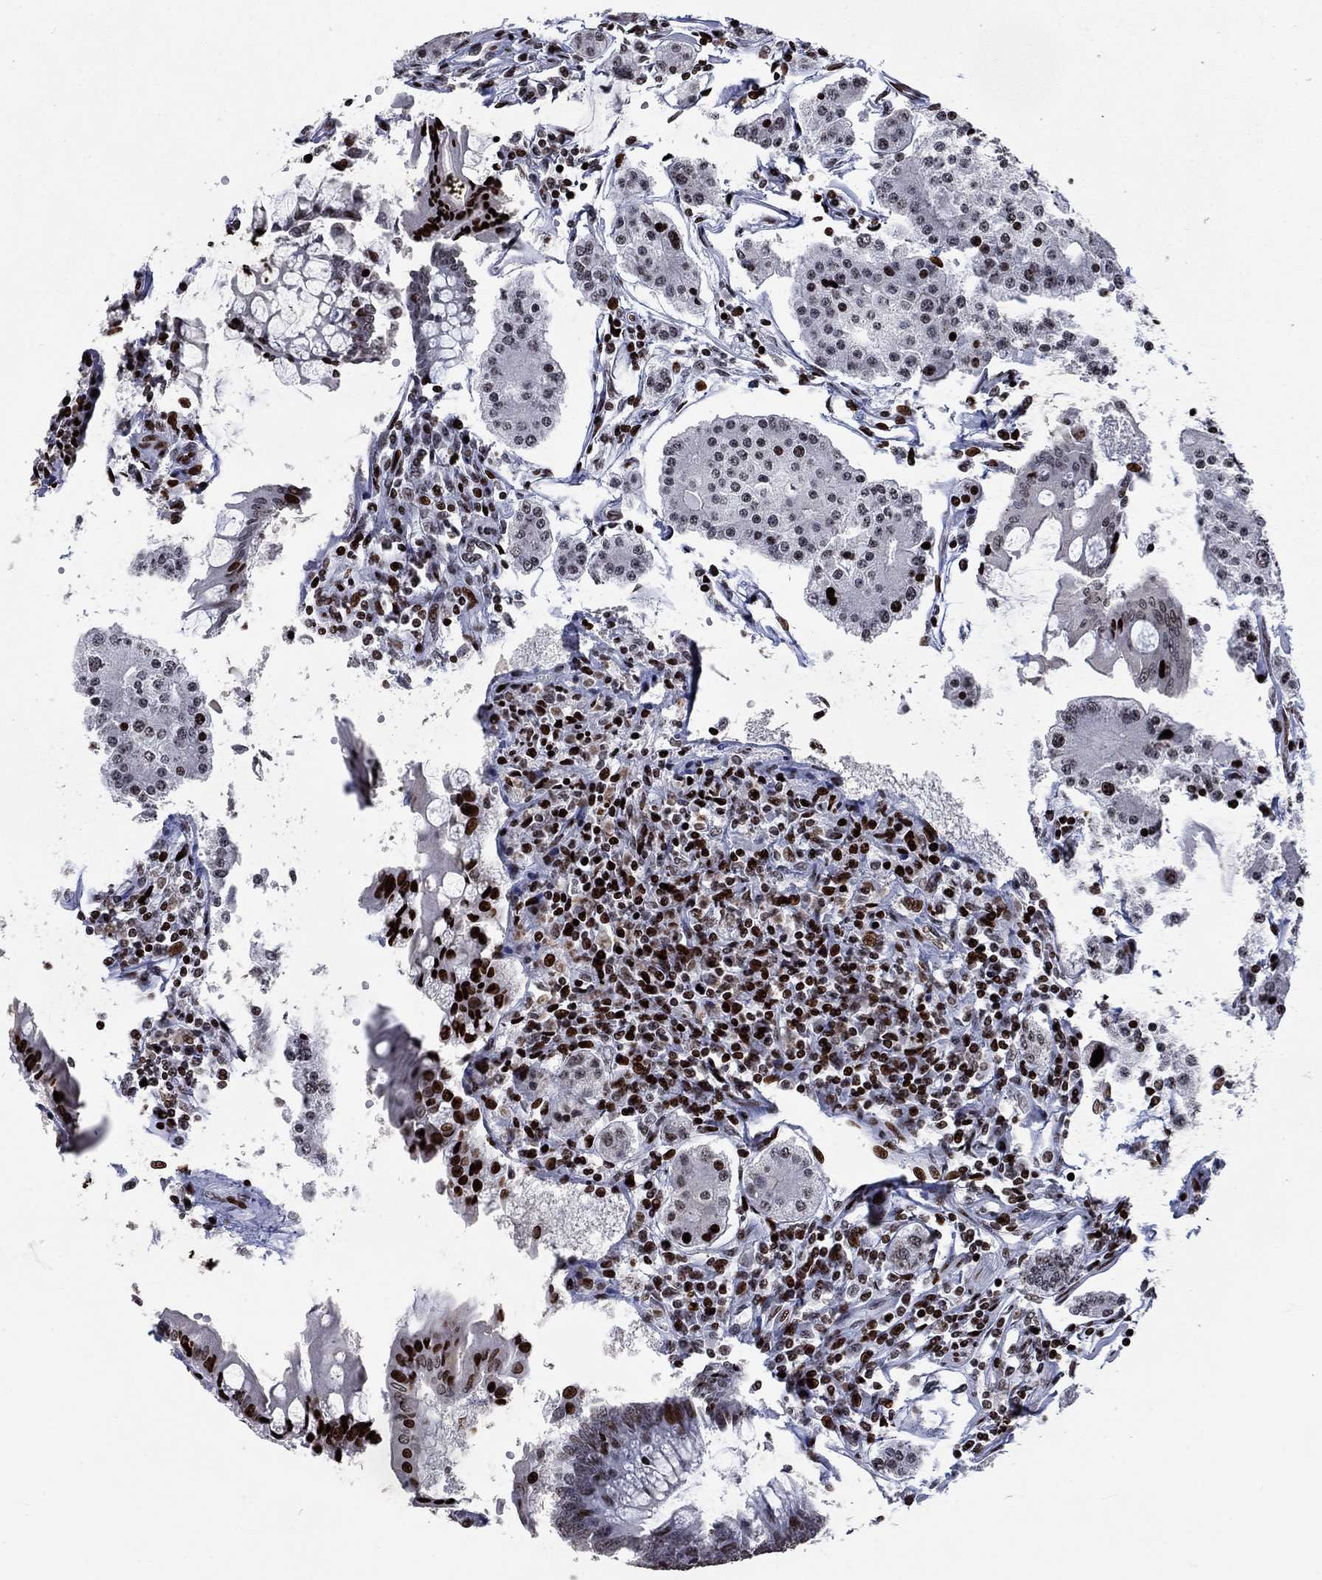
{"staining": {"intensity": "negative", "quantity": "none", "location": "none"}, "tissue": "carcinoid", "cell_type": "Tumor cells", "image_type": "cancer", "snomed": [{"axis": "morphology", "description": "Carcinoid, malignant, NOS"}, {"axis": "topography", "description": "Small intestine"}], "caption": "Protein analysis of carcinoid shows no significant positivity in tumor cells. (IHC, brightfield microscopy, high magnification).", "gene": "SRSF3", "patient": {"sex": "female", "age": 65}}